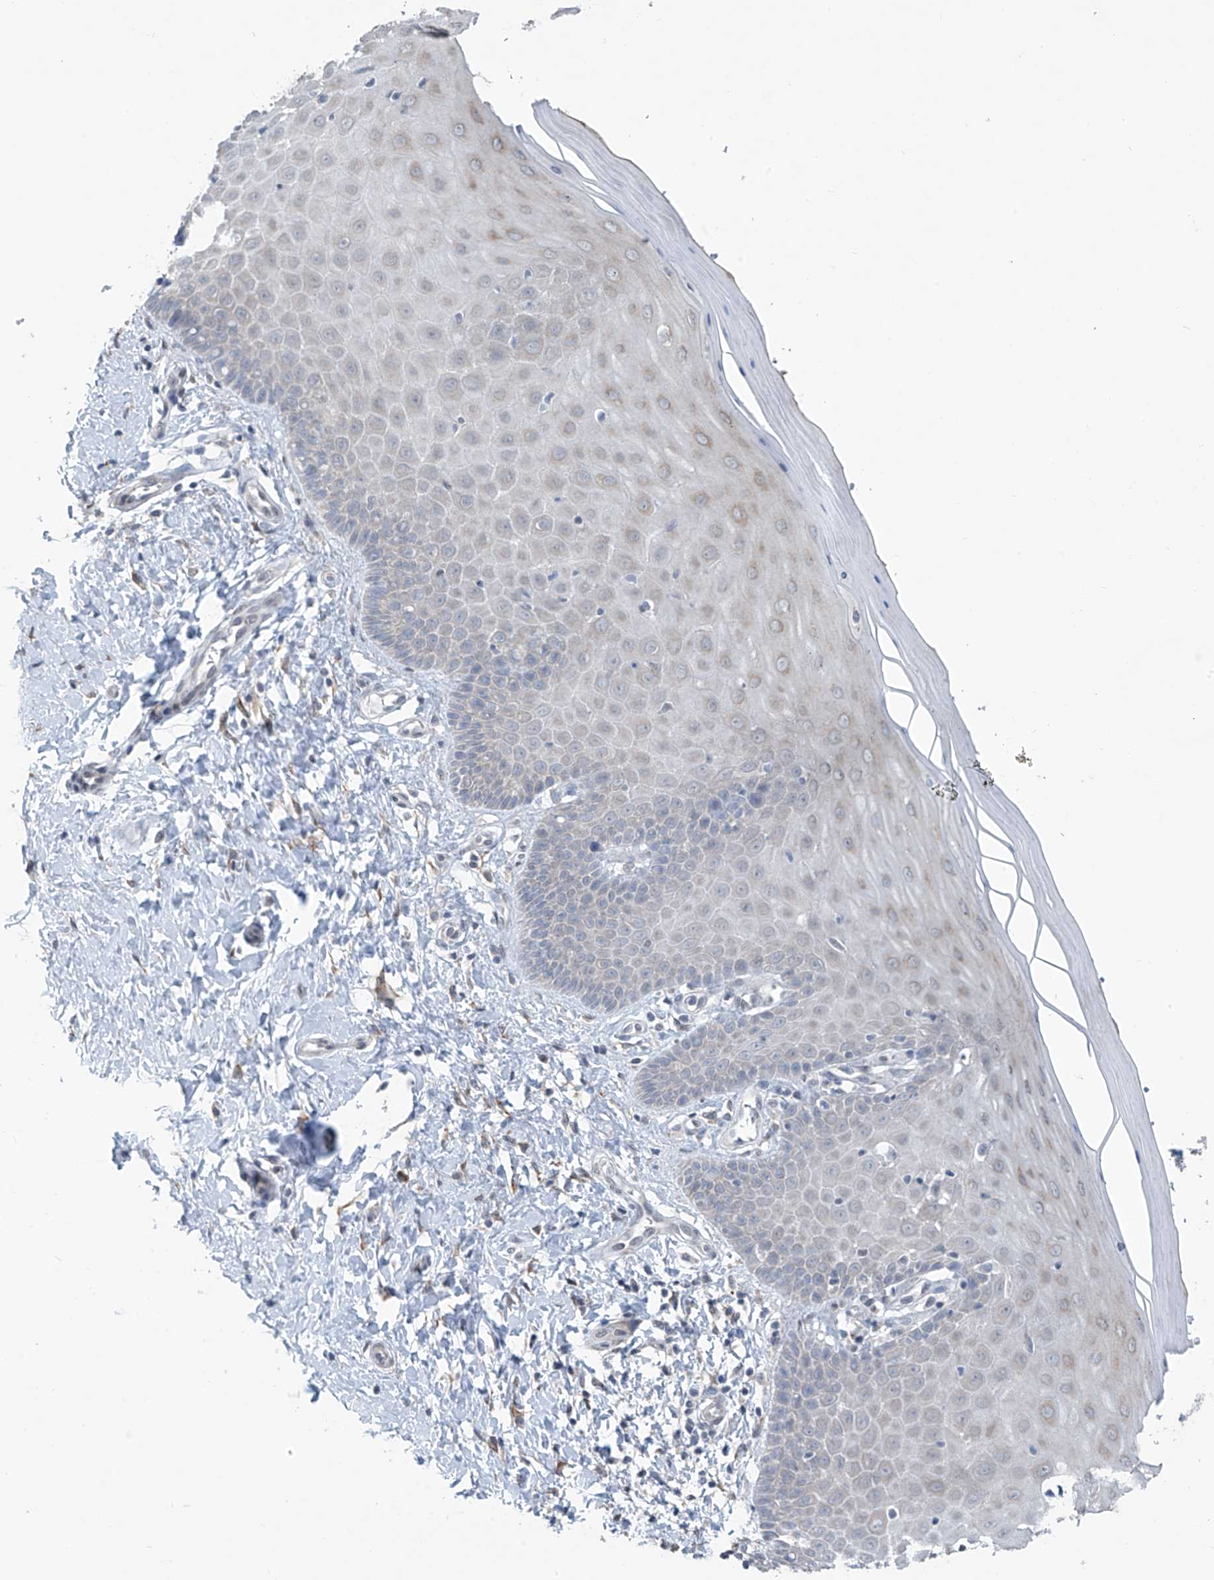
{"staining": {"intensity": "negative", "quantity": "none", "location": "none"}, "tissue": "cervix", "cell_type": "Glandular cells", "image_type": "normal", "snomed": [{"axis": "morphology", "description": "Normal tissue, NOS"}, {"axis": "topography", "description": "Cervix"}], "caption": "A high-resolution histopathology image shows immunohistochemistry staining of normal cervix, which exhibits no significant positivity in glandular cells. Nuclei are stained in blue.", "gene": "CYP4V2", "patient": {"sex": "female", "age": 55}}